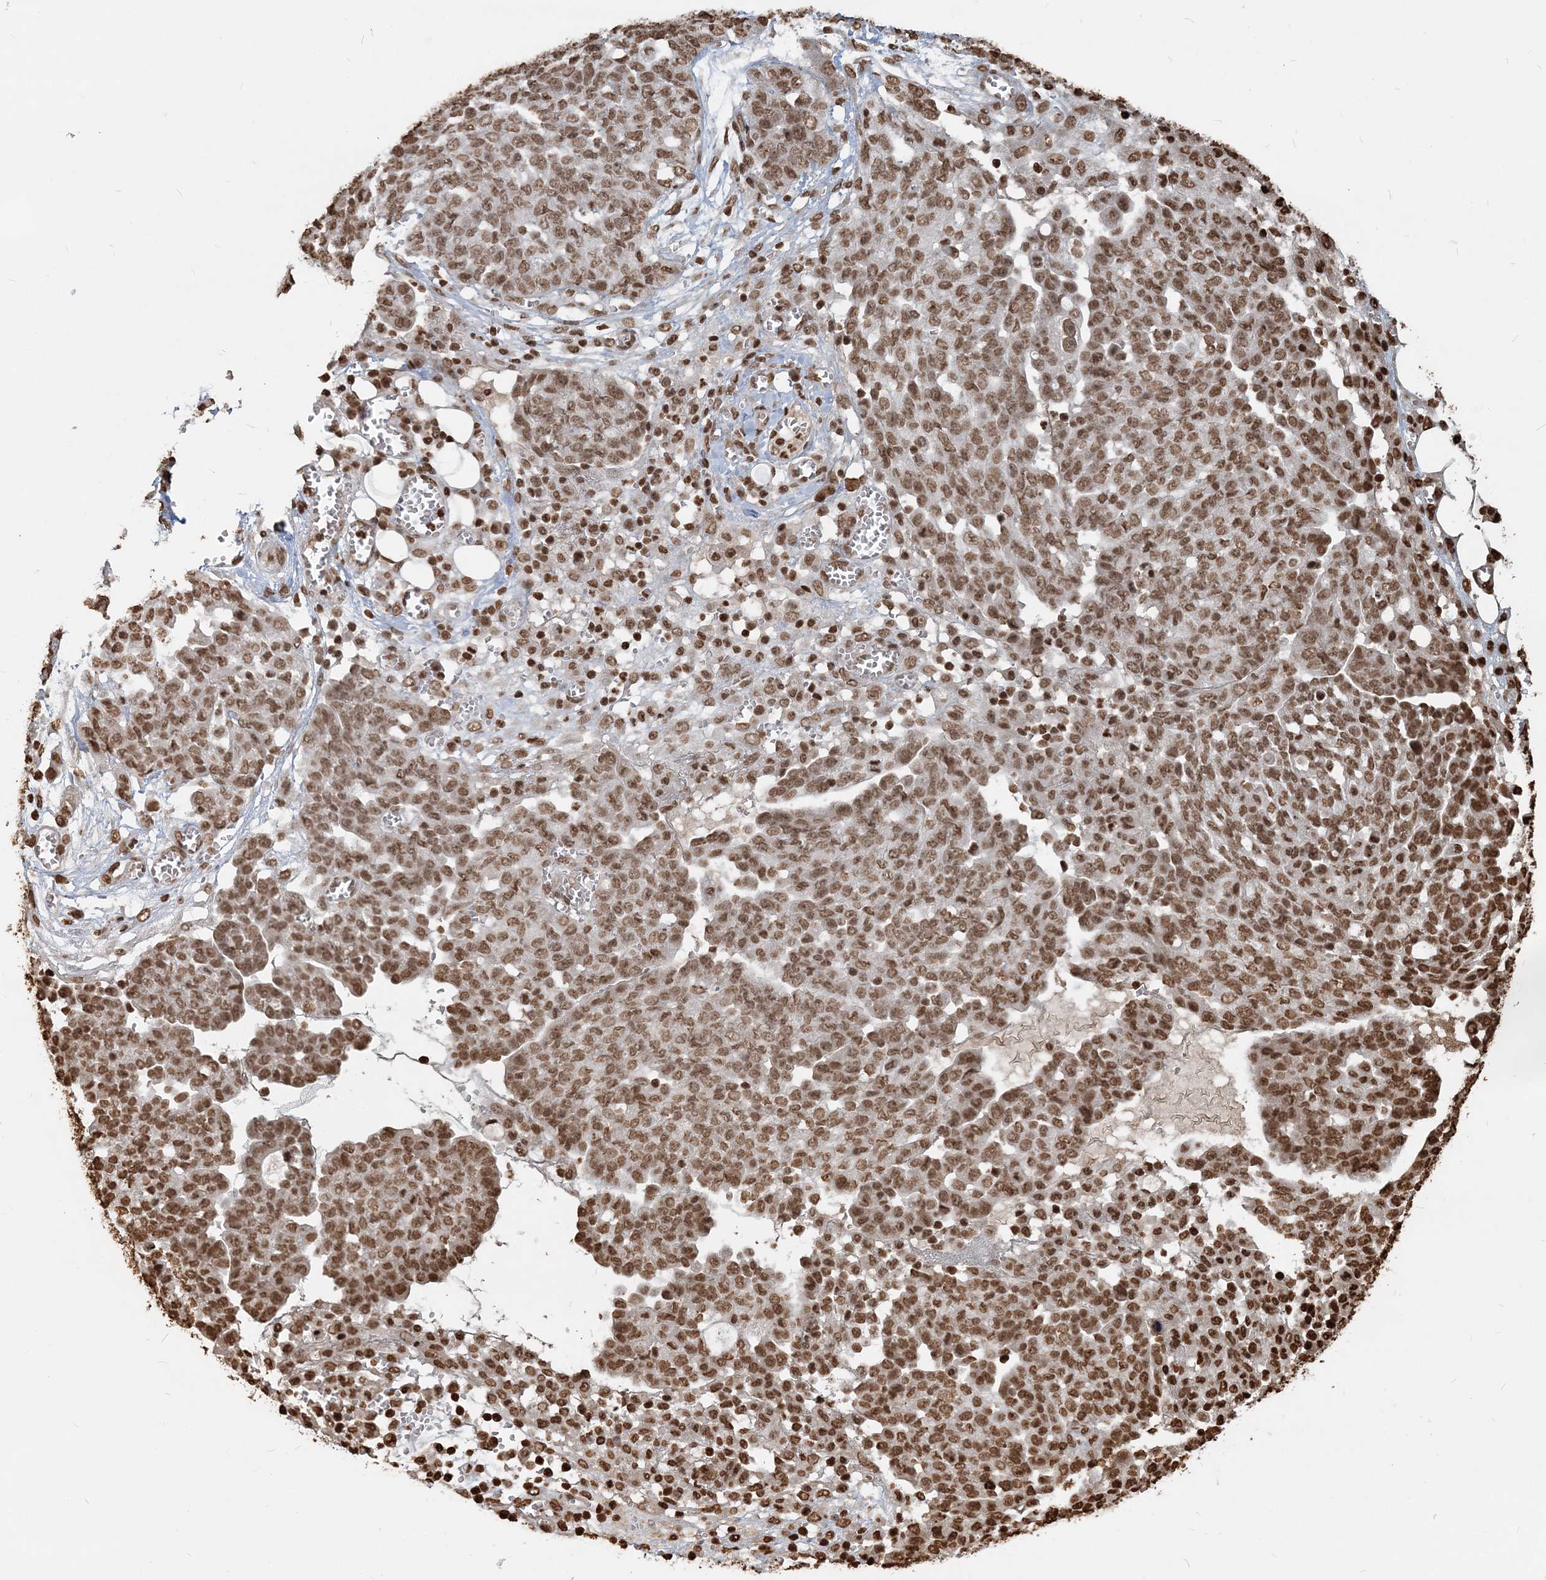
{"staining": {"intensity": "moderate", "quantity": ">75%", "location": "nuclear"}, "tissue": "ovarian cancer", "cell_type": "Tumor cells", "image_type": "cancer", "snomed": [{"axis": "morphology", "description": "Cystadenocarcinoma, serous, NOS"}, {"axis": "topography", "description": "Soft tissue"}, {"axis": "topography", "description": "Ovary"}], "caption": "Human ovarian serous cystadenocarcinoma stained with a protein marker exhibits moderate staining in tumor cells.", "gene": "H3-3B", "patient": {"sex": "female", "age": 57}}